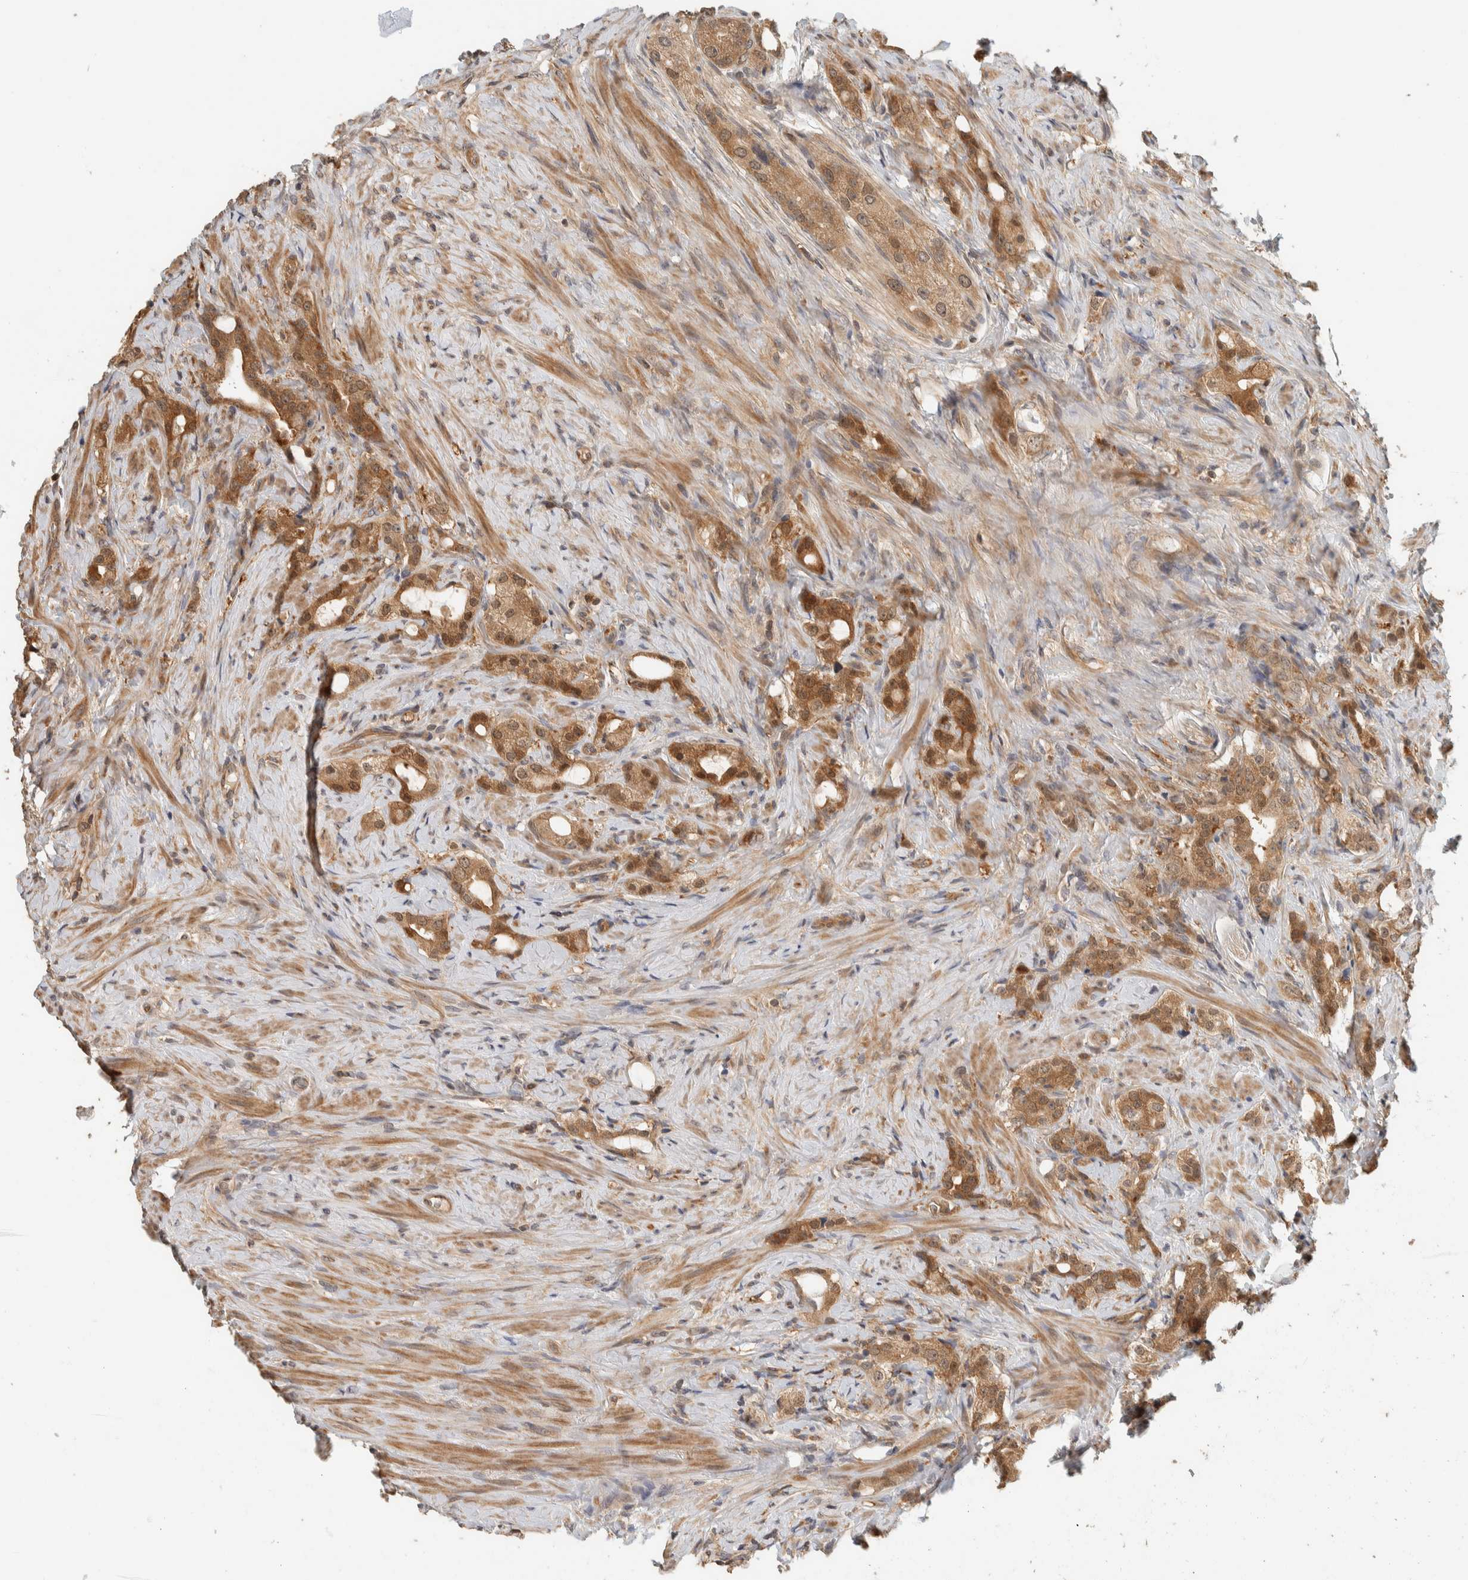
{"staining": {"intensity": "moderate", "quantity": "25%-75%", "location": "cytoplasmic/membranous"}, "tissue": "prostate cancer", "cell_type": "Tumor cells", "image_type": "cancer", "snomed": [{"axis": "morphology", "description": "Adenocarcinoma, High grade"}, {"axis": "topography", "description": "Prostate"}], "caption": "Immunohistochemistry (IHC) (DAB) staining of prostate adenocarcinoma (high-grade) demonstrates moderate cytoplasmic/membranous protein staining in about 25%-75% of tumor cells. Nuclei are stained in blue.", "gene": "ADSS2", "patient": {"sex": "male", "age": 63}}